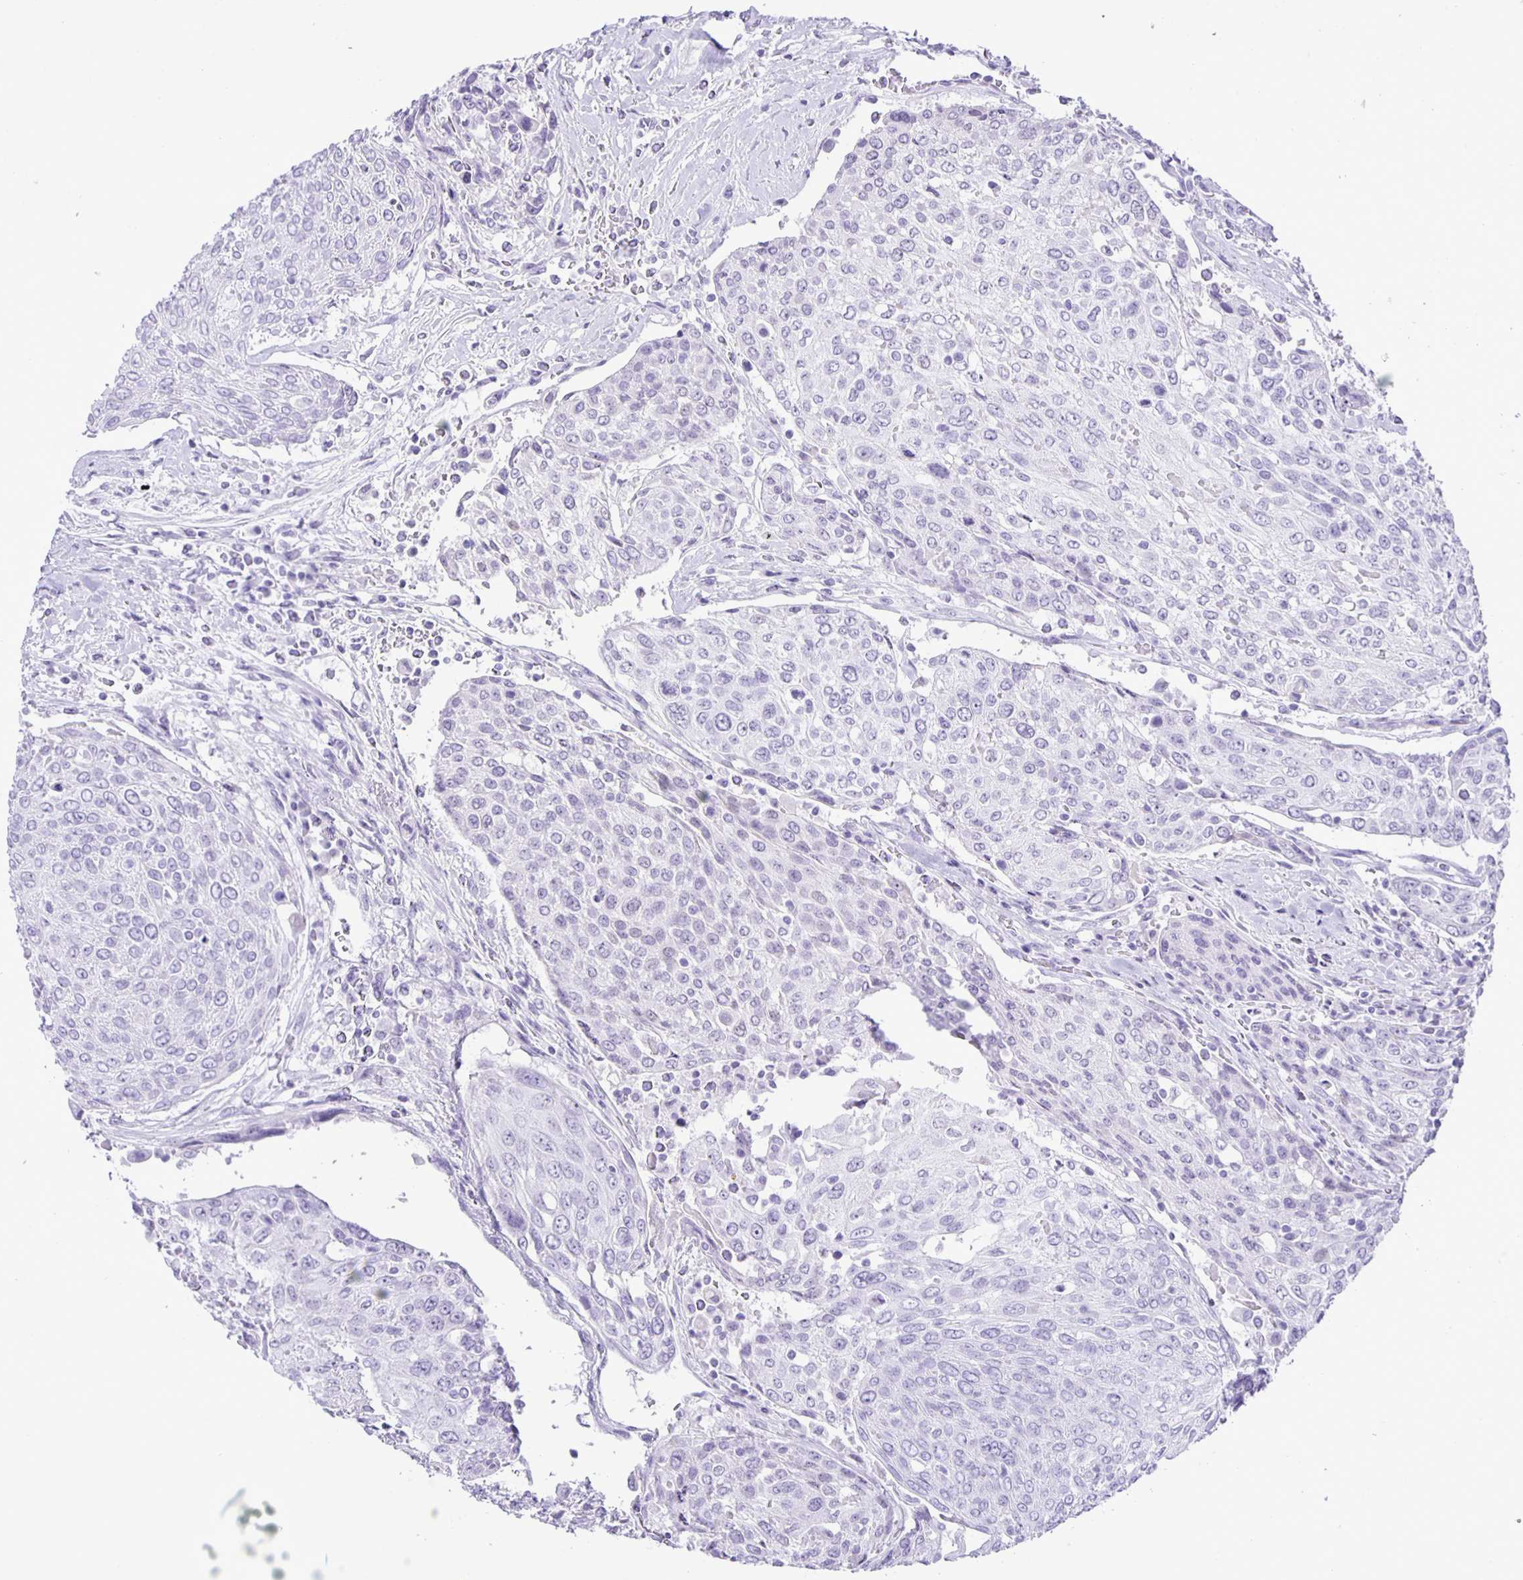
{"staining": {"intensity": "negative", "quantity": "none", "location": "none"}, "tissue": "urothelial cancer", "cell_type": "Tumor cells", "image_type": "cancer", "snomed": [{"axis": "morphology", "description": "Urothelial carcinoma, High grade"}, {"axis": "topography", "description": "Urinary bladder"}], "caption": "High magnification brightfield microscopy of urothelial carcinoma (high-grade) stained with DAB (brown) and counterstained with hematoxylin (blue): tumor cells show no significant expression.", "gene": "EZHIP", "patient": {"sex": "female", "age": 70}}